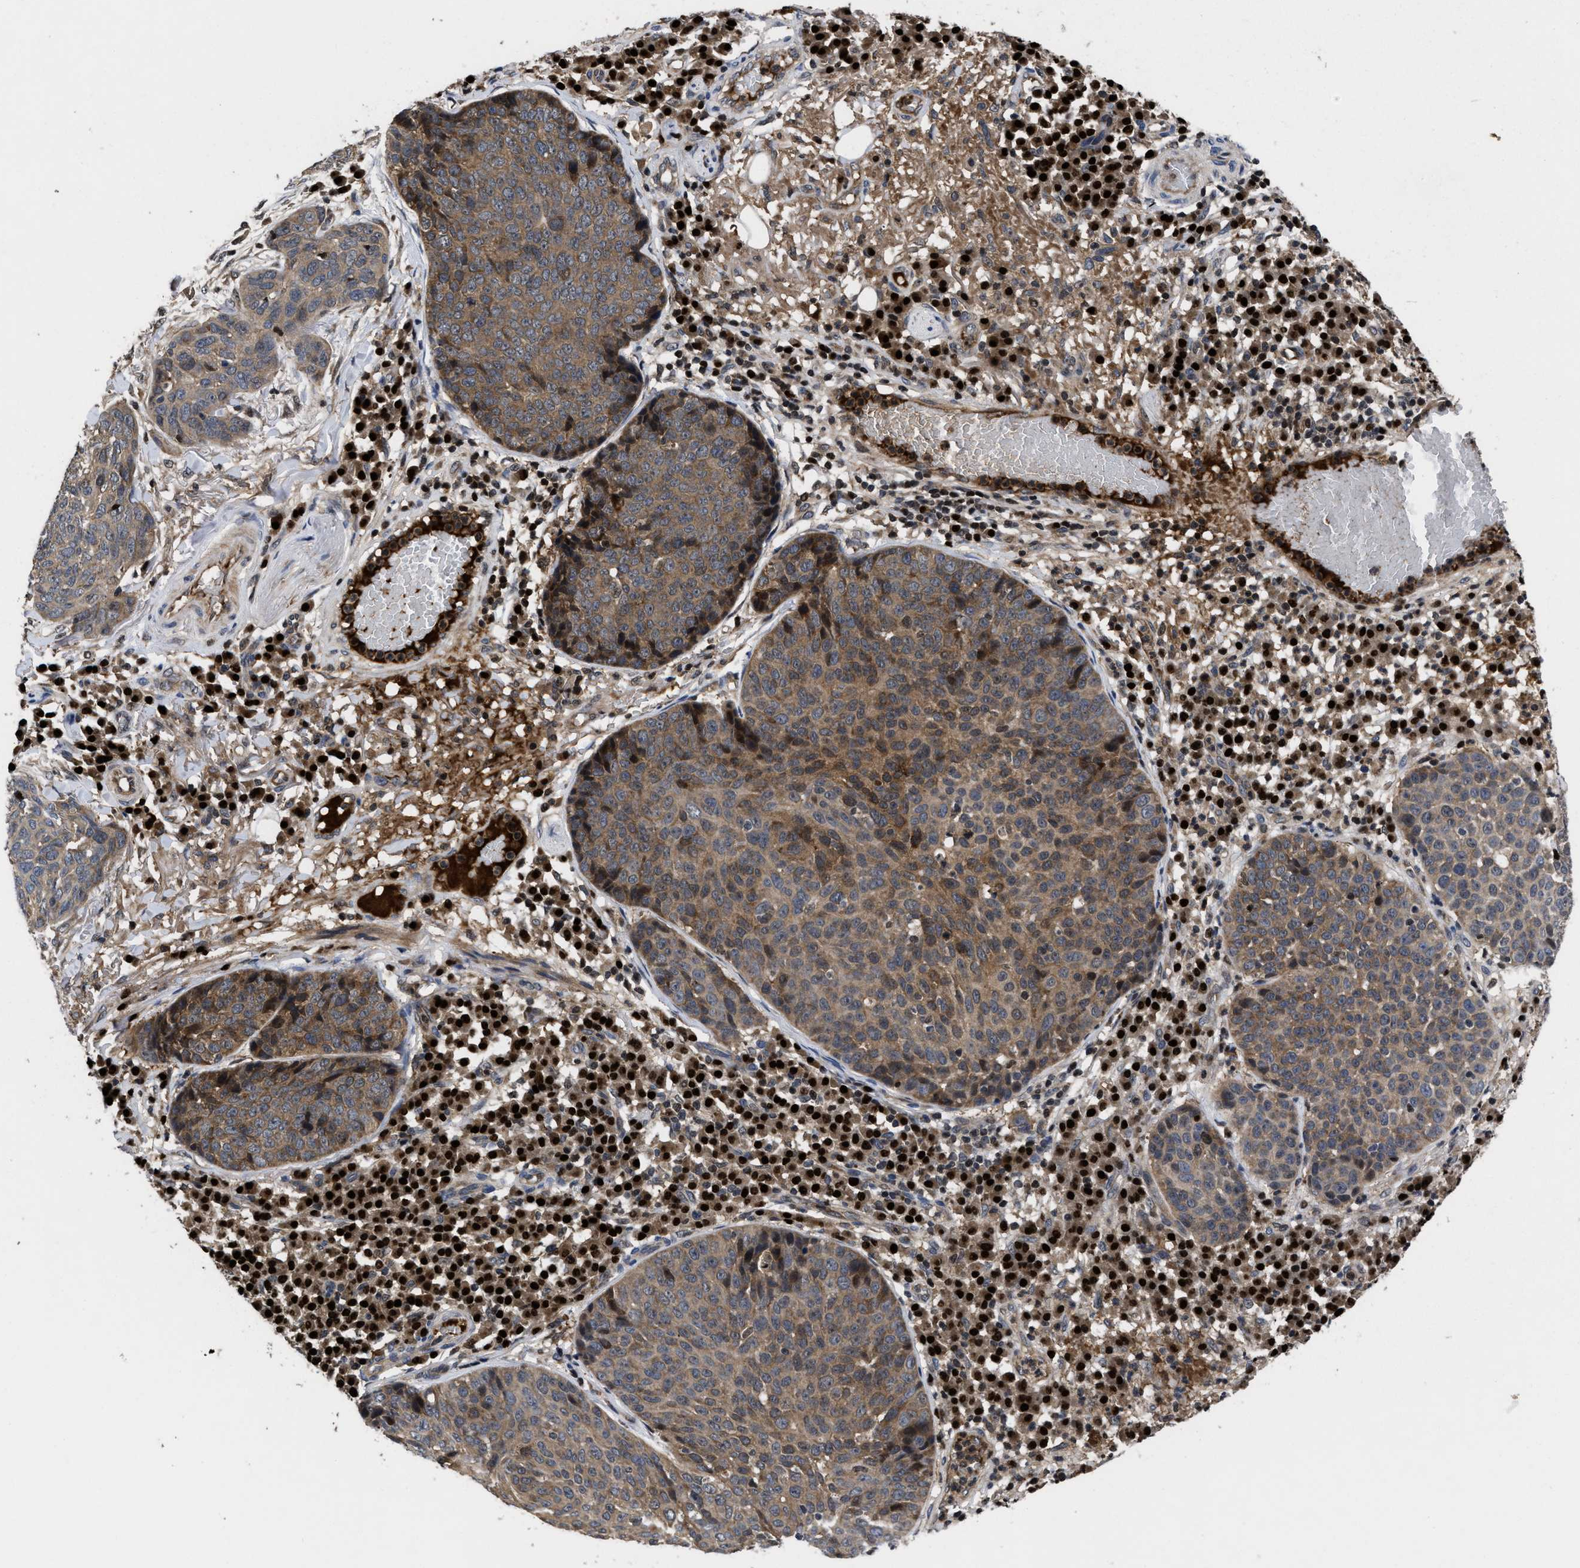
{"staining": {"intensity": "moderate", "quantity": ">75%", "location": "cytoplasmic/membranous,nuclear"}, "tissue": "skin cancer", "cell_type": "Tumor cells", "image_type": "cancer", "snomed": [{"axis": "morphology", "description": "Squamous cell carcinoma in situ, NOS"}, {"axis": "morphology", "description": "Squamous cell carcinoma, NOS"}, {"axis": "topography", "description": "Skin"}], "caption": "Squamous cell carcinoma in situ (skin) stained with immunohistochemistry (IHC) shows moderate cytoplasmic/membranous and nuclear positivity in about >75% of tumor cells.", "gene": "FAM200A", "patient": {"sex": "male", "age": 93}}